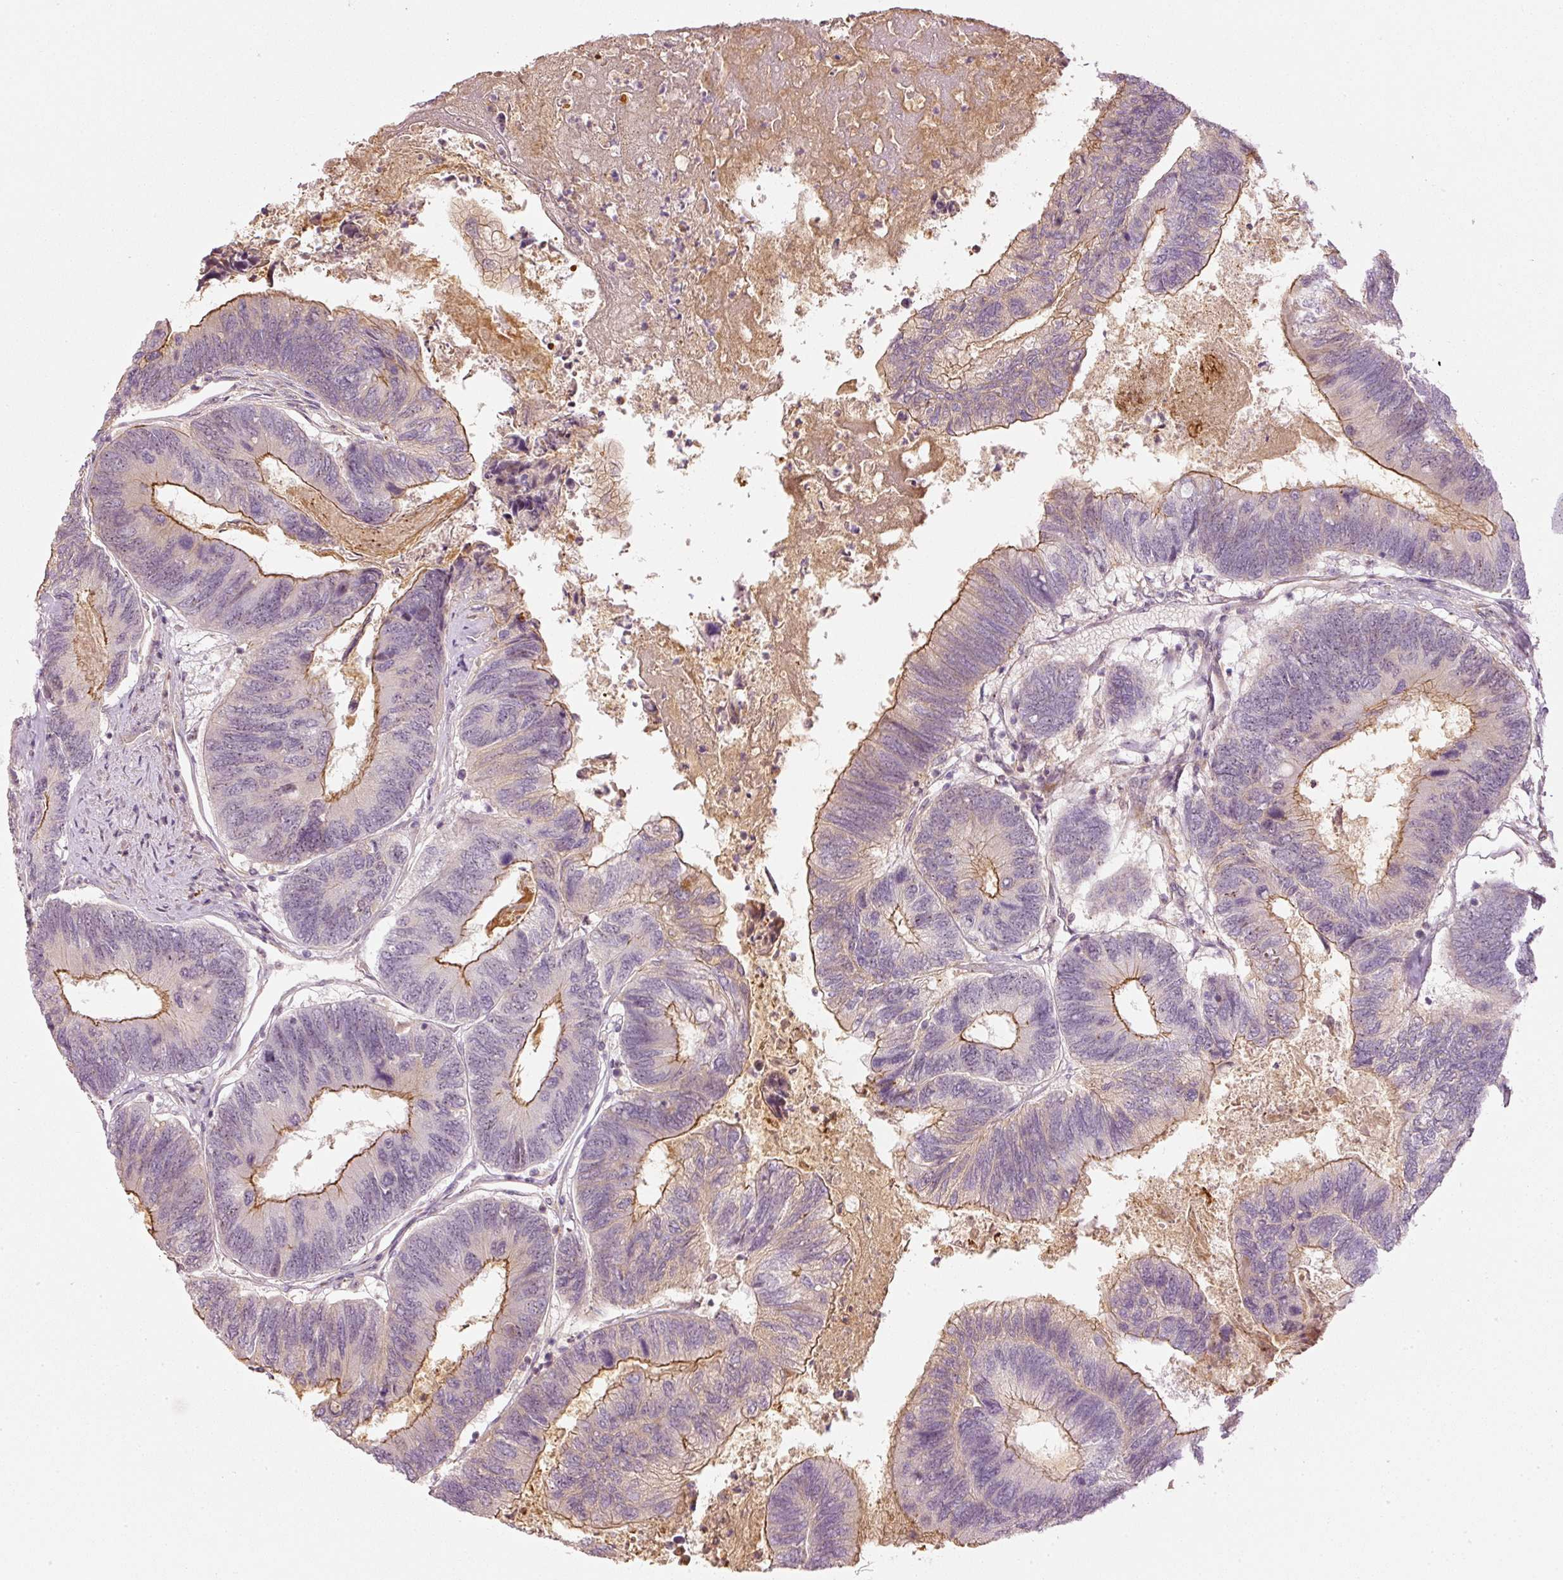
{"staining": {"intensity": "moderate", "quantity": "25%-75%", "location": "cytoplasmic/membranous"}, "tissue": "colorectal cancer", "cell_type": "Tumor cells", "image_type": "cancer", "snomed": [{"axis": "morphology", "description": "Adenocarcinoma, NOS"}, {"axis": "topography", "description": "Colon"}], "caption": "Human colorectal adenocarcinoma stained with a brown dye shows moderate cytoplasmic/membranous positive positivity in approximately 25%-75% of tumor cells.", "gene": "VCAM1", "patient": {"sex": "female", "age": 67}}